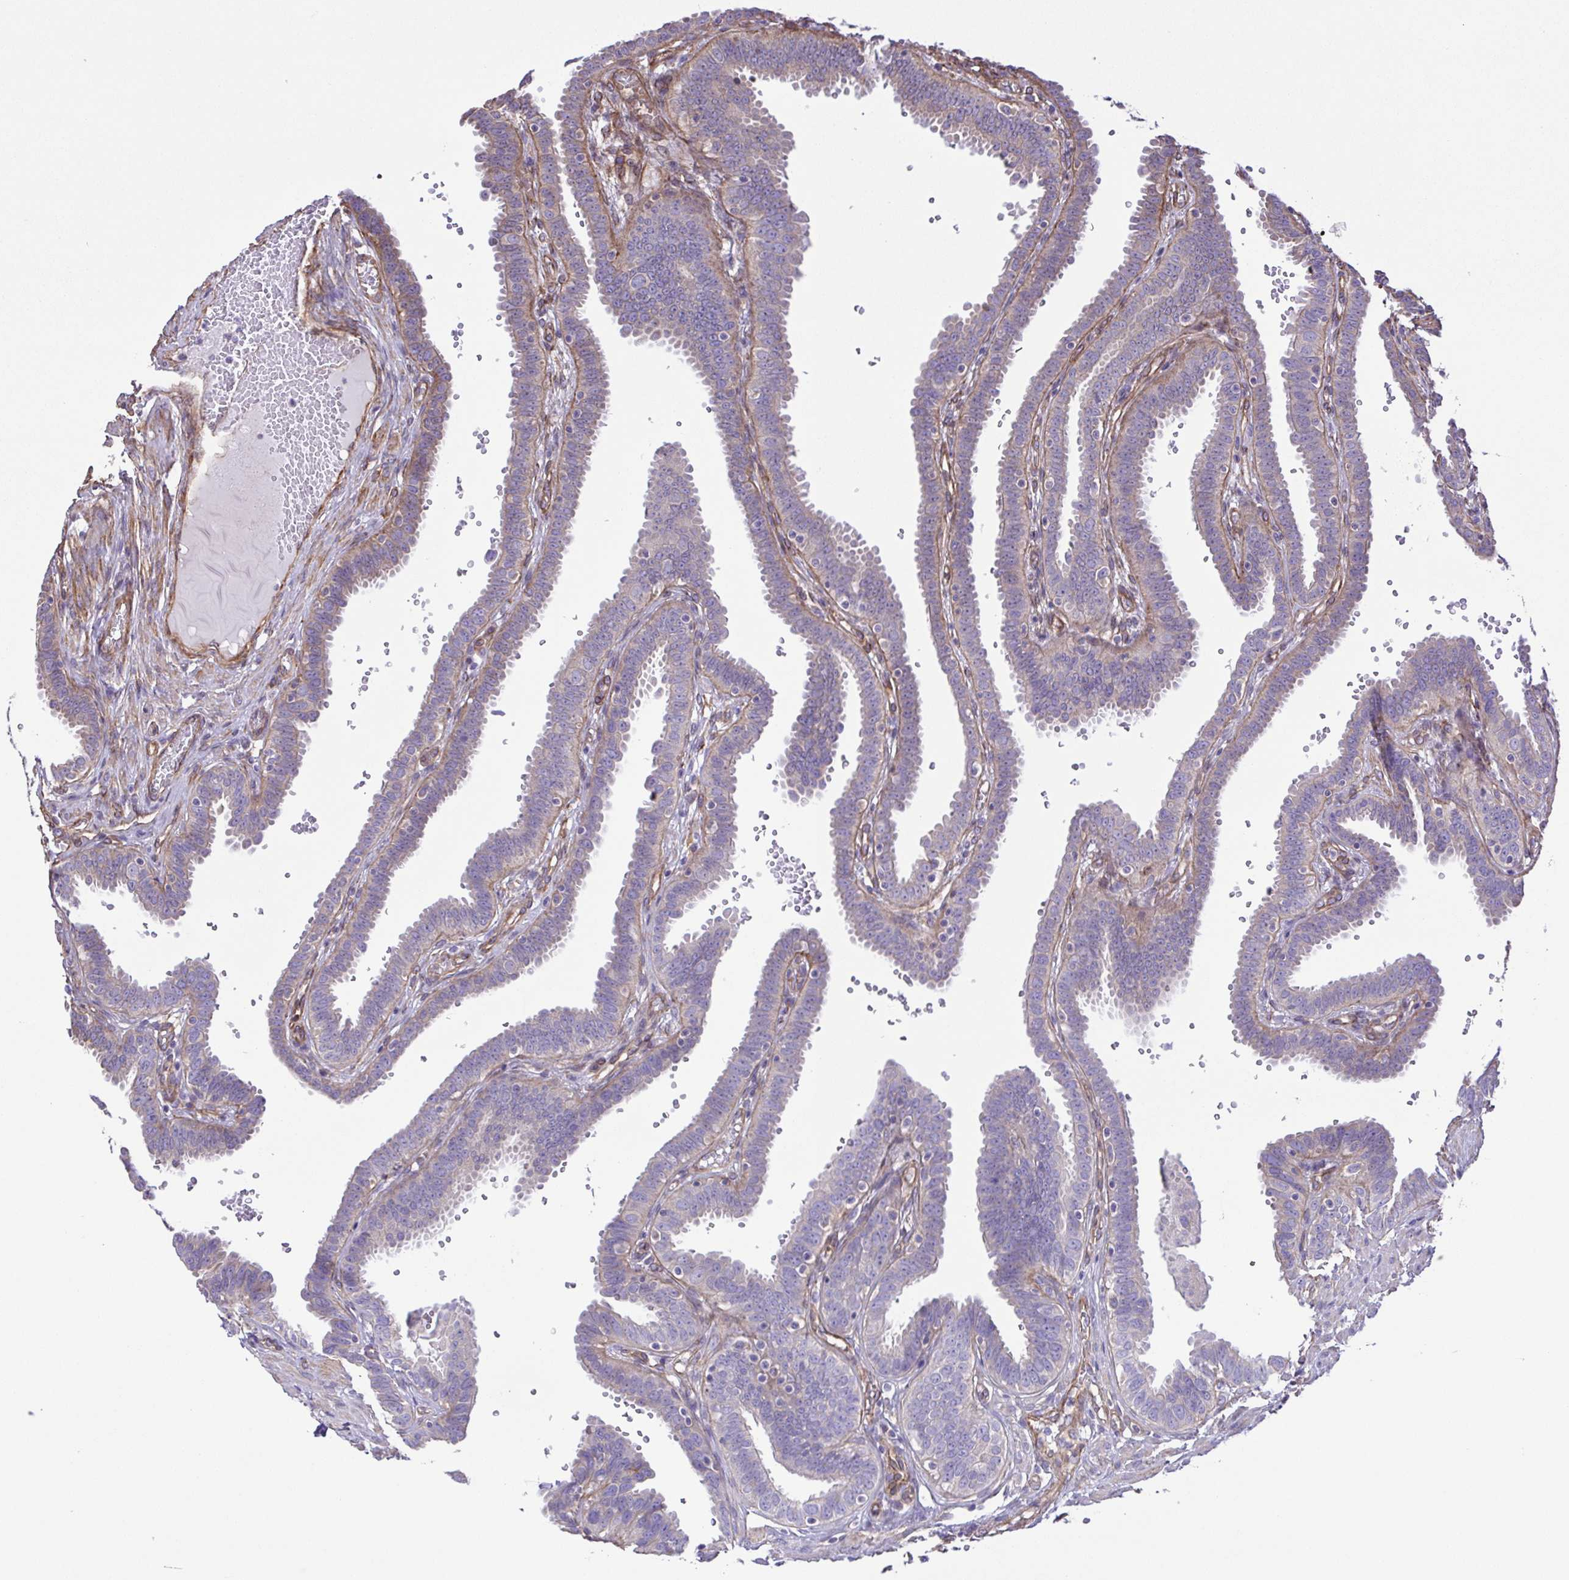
{"staining": {"intensity": "weak", "quantity": "<25%", "location": "cytoplasmic/membranous"}, "tissue": "fallopian tube", "cell_type": "Glandular cells", "image_type": "normal", "snomed": [{"axis": "morphology", "description": "Normal tissue, NOS"}, {"axis": "topography", "description": "Fallopian tube"}], "caption": "Immunohistochemistry (IHC) of normal fallopian tube shows no positivity in glandular cells. The staining was performed using DAB (3,3'-diaminobenzidine) to visualize the protein expression in brown, while the nuclei were stained in blue with hematoxylin (Magnification: 20x).", "gene": "FLT1", "patient": {"sex": "female", "age": 37}}